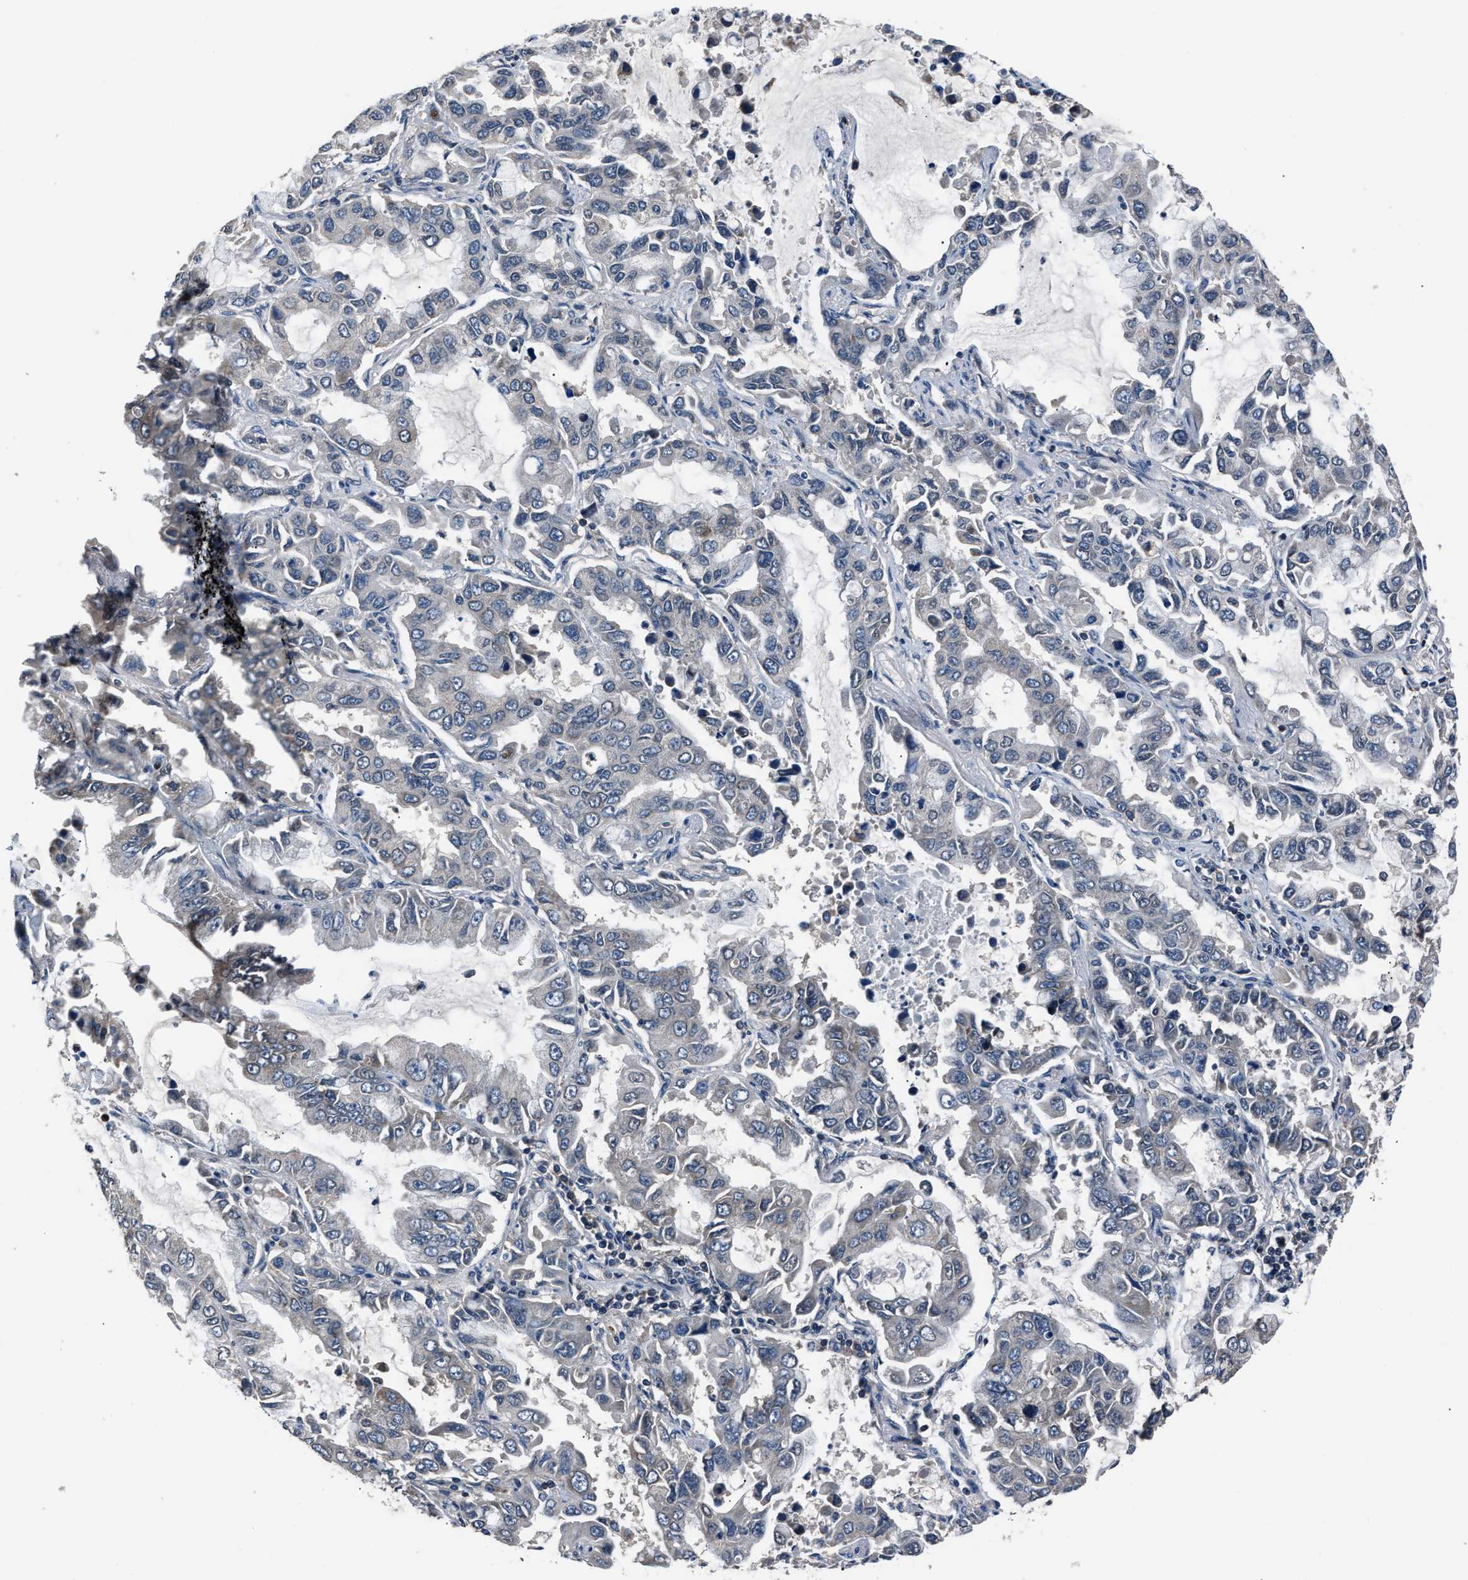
{"staining": {"intensity": "negative", "quantity": "none", "location": "none"}, "tissue": "lung cancer", "cell_type": "Tumor cells", "image_type": "cancer", "snomed": [{"axis": "morphology", "description": "Adenocarcinoma, NOS"}, {"axis": "topography", "description": "Lung"}], "caption": "Lung cancer stained for a protein using immunohistochemistry (IHC) shows no positivity tumor cells.", "gene": "TNRC18", "patient": {"sex": "male", "age": 64}}